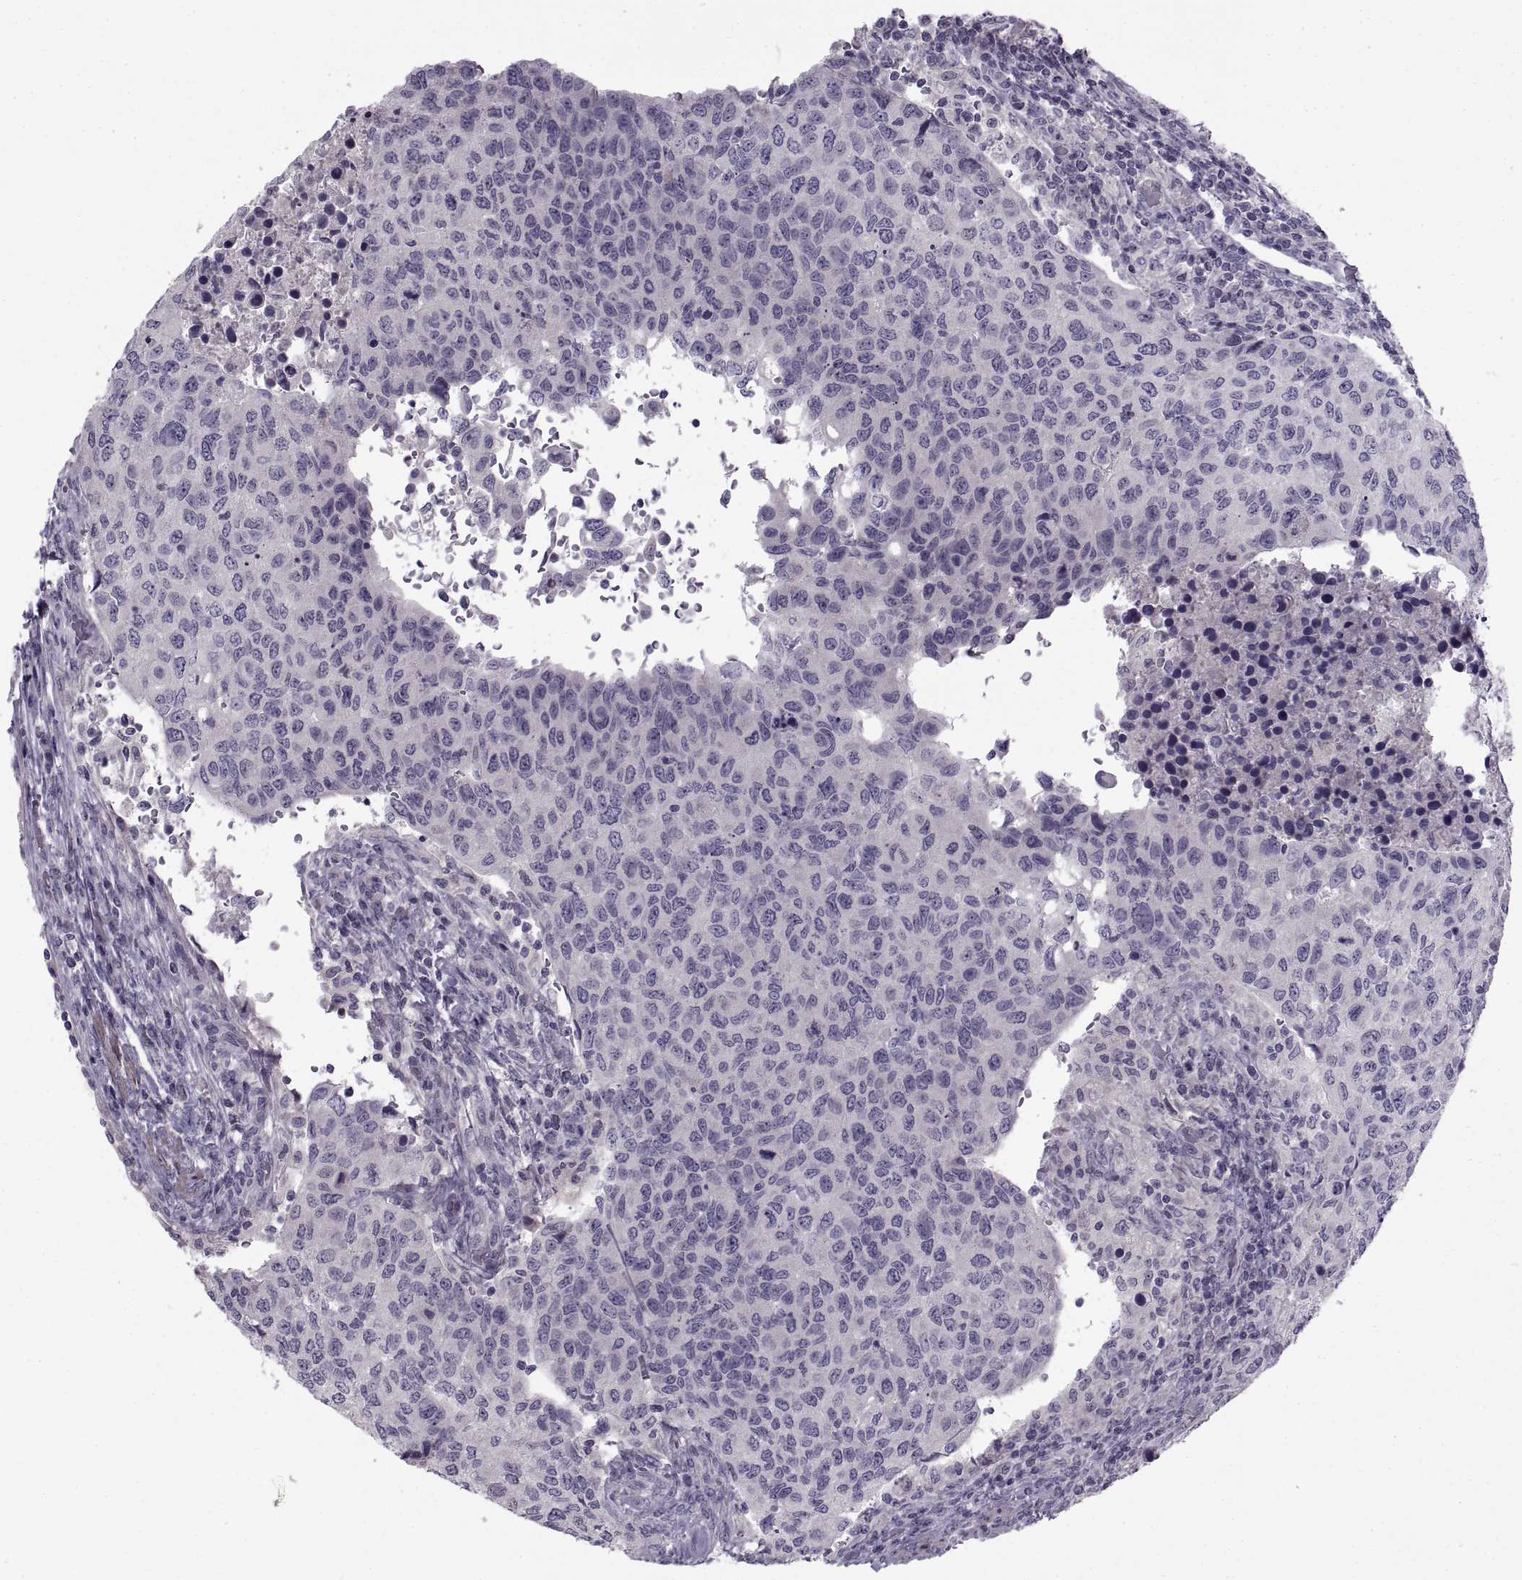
{"staining": {"intensity": "negative", "quantity": "none", "location": "none"}, "tissue": "urothelial cancer", "cell_type": "Tumor cells", "image_type": "cancer", "snomed": [{"axis": "morphology", "description": "Urothelial carcinoma, High grade"}, {"axis": "topography", "description": "Urinary bladder"}], "caption": "DAB (3,3'-diaminobenzidine) immunohistochemical staining of urothelial cancer exhibits no significant positivity in tumor cells.", "gene": "BSPH1", "patient": {"sex": "female", "age": 78}}